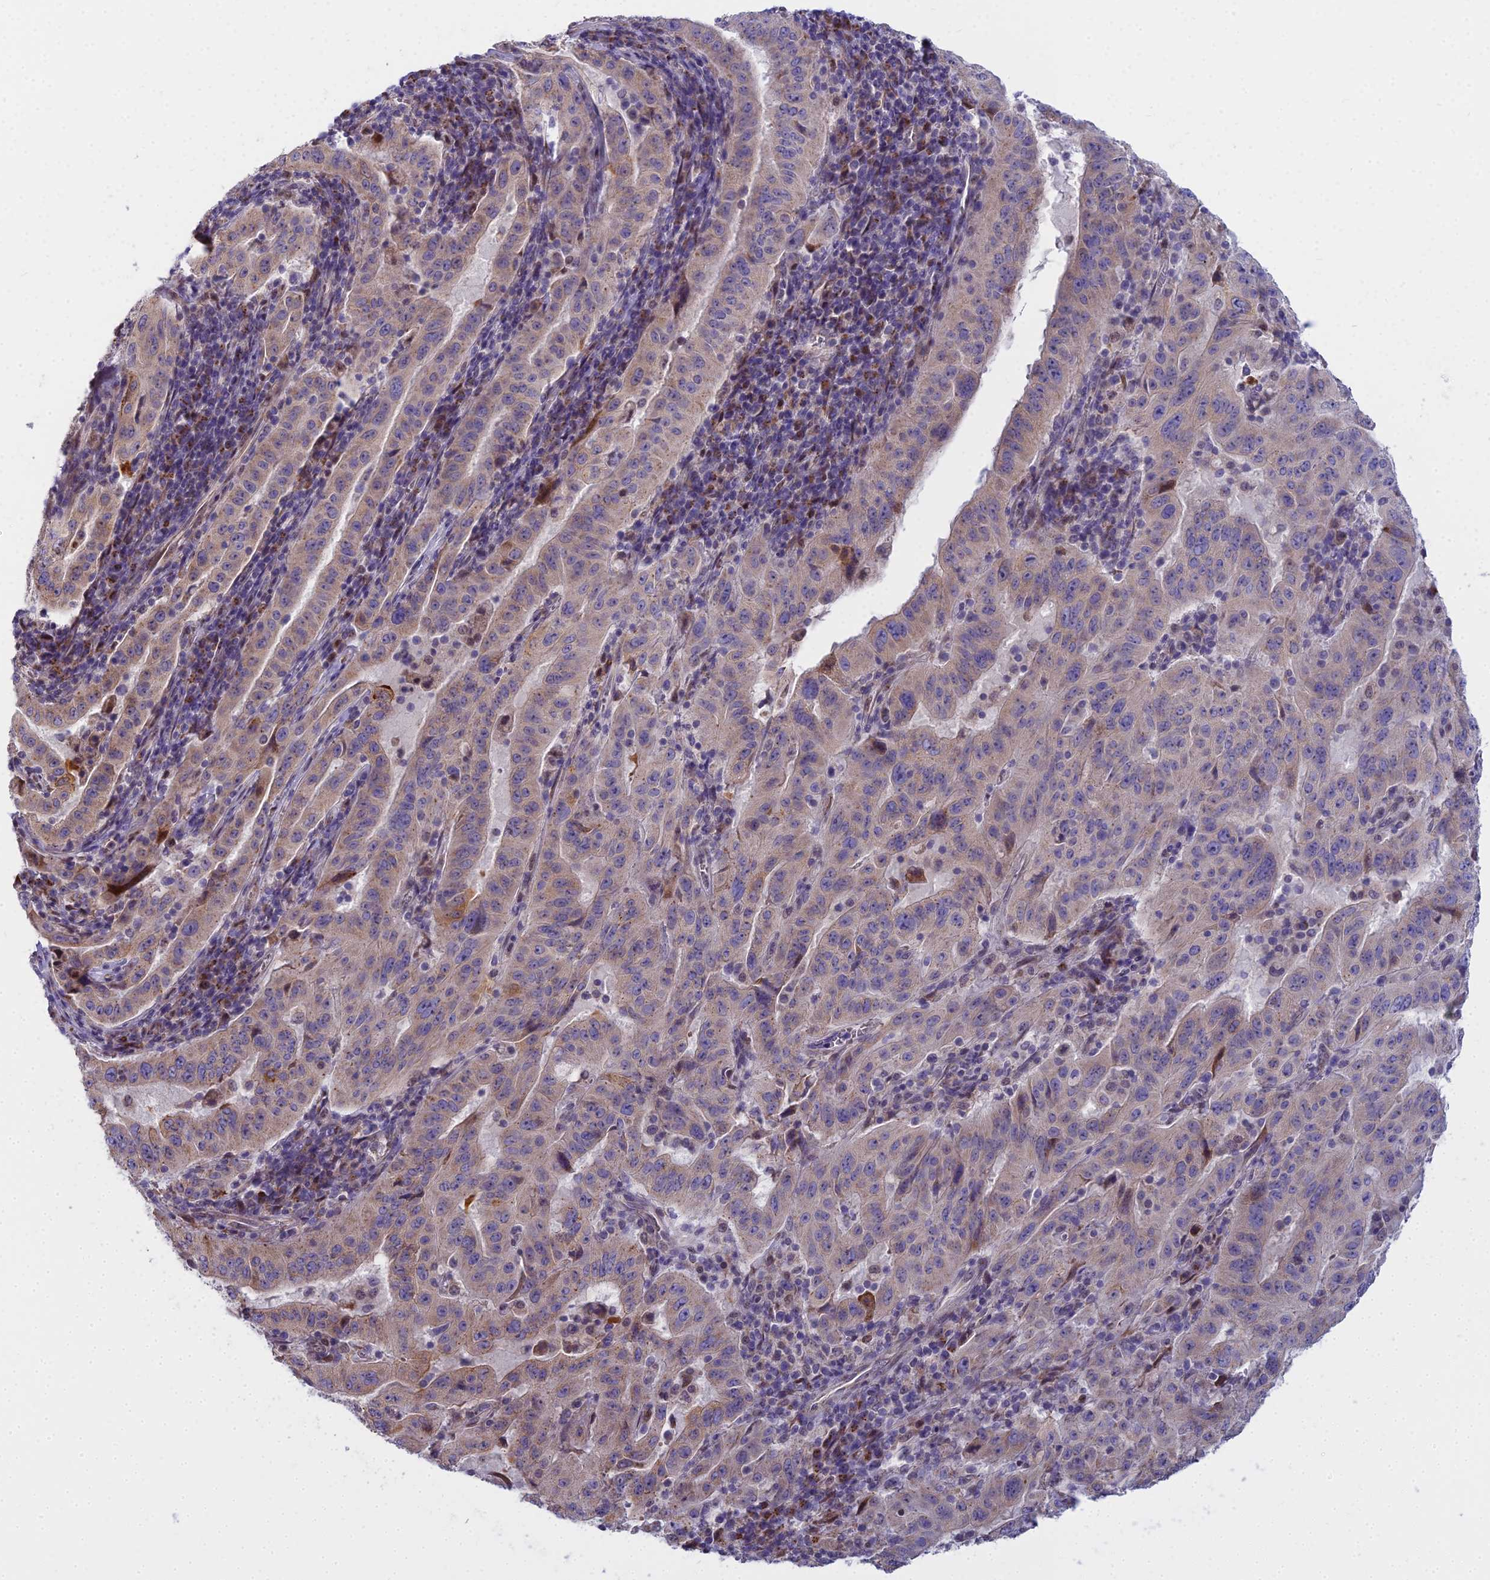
{"staining": {"intensity": "weak", "quantity": "25%-75%", "location": "cytoplasmic/membranous"}, "tissue": "pancreatic cancer", "cell_type": "Tumor cells", "image_type": "cancer", "snomed": [{"axis": "morphology", "description": "Adenocarcinoma, NOS"}, {"axis": "topography", "description": "Pancreas"}], "caption": "Protein analysis of pancreatic adenocarcinoma tissue exhibits weak cytoplasmic/membranous expression in about 25%-75% of tumor cells.", "gene": "WDPCP", "patient": {"sex": "male", "age": 63}}